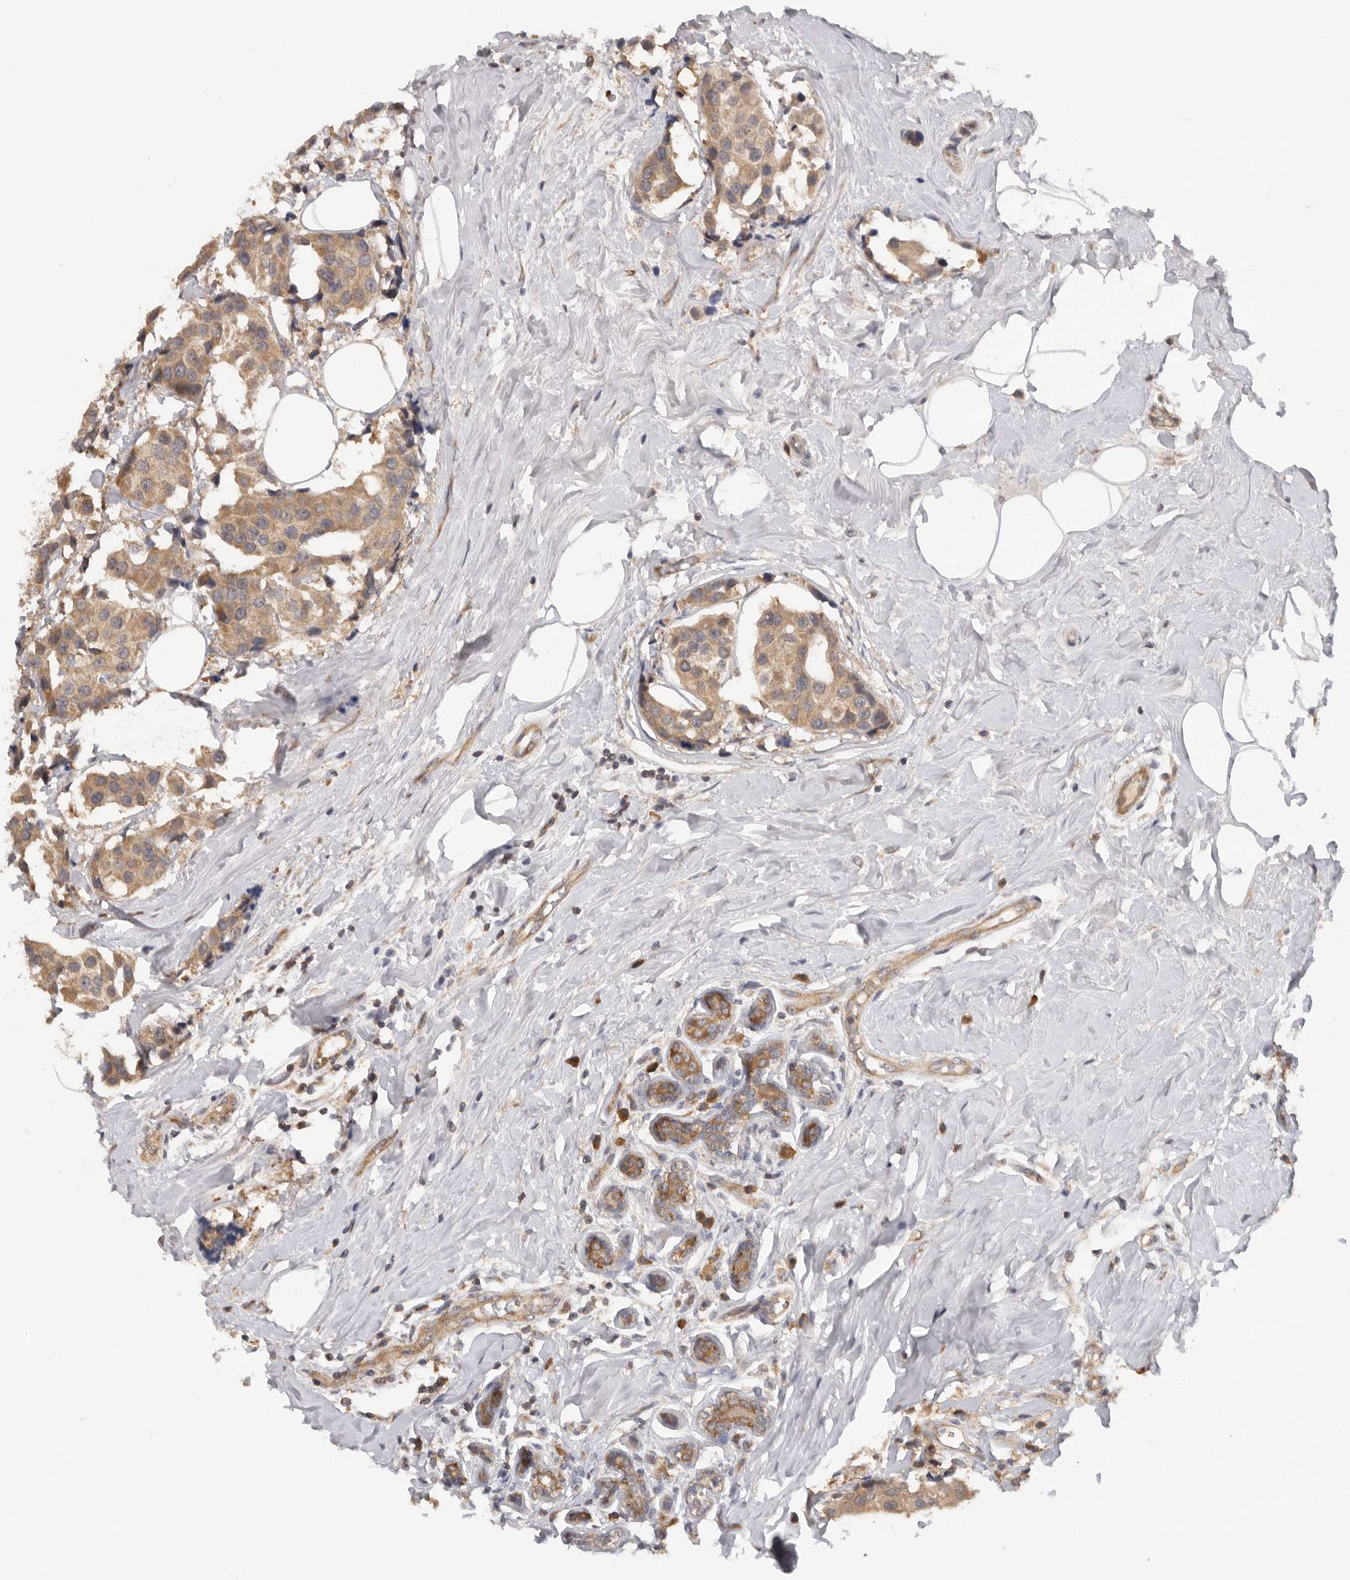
{"staining": {"intensity": "moderate", "quantity": ">75%", "location": "cytoplasmic/membranous"}, "tissue": "breast cancer", "cell_type": "Tumor cells", "image_type": "cancer", "snomed": [{"axis": "morphology", "description": "Normal tissue, NOS"}, {"axis": "morphology", "description": "Duct carcinoma"}, {"axis": "topography", "description": "Breast"}], "caption": "Breast cancer (invasive ductal carcinoma) tissue displays moderate cytoplasmic/membranous staining in about >75% of tumor cells", "gene": "PPP1R42", "patient": {"sex": "female", "age": 39}}